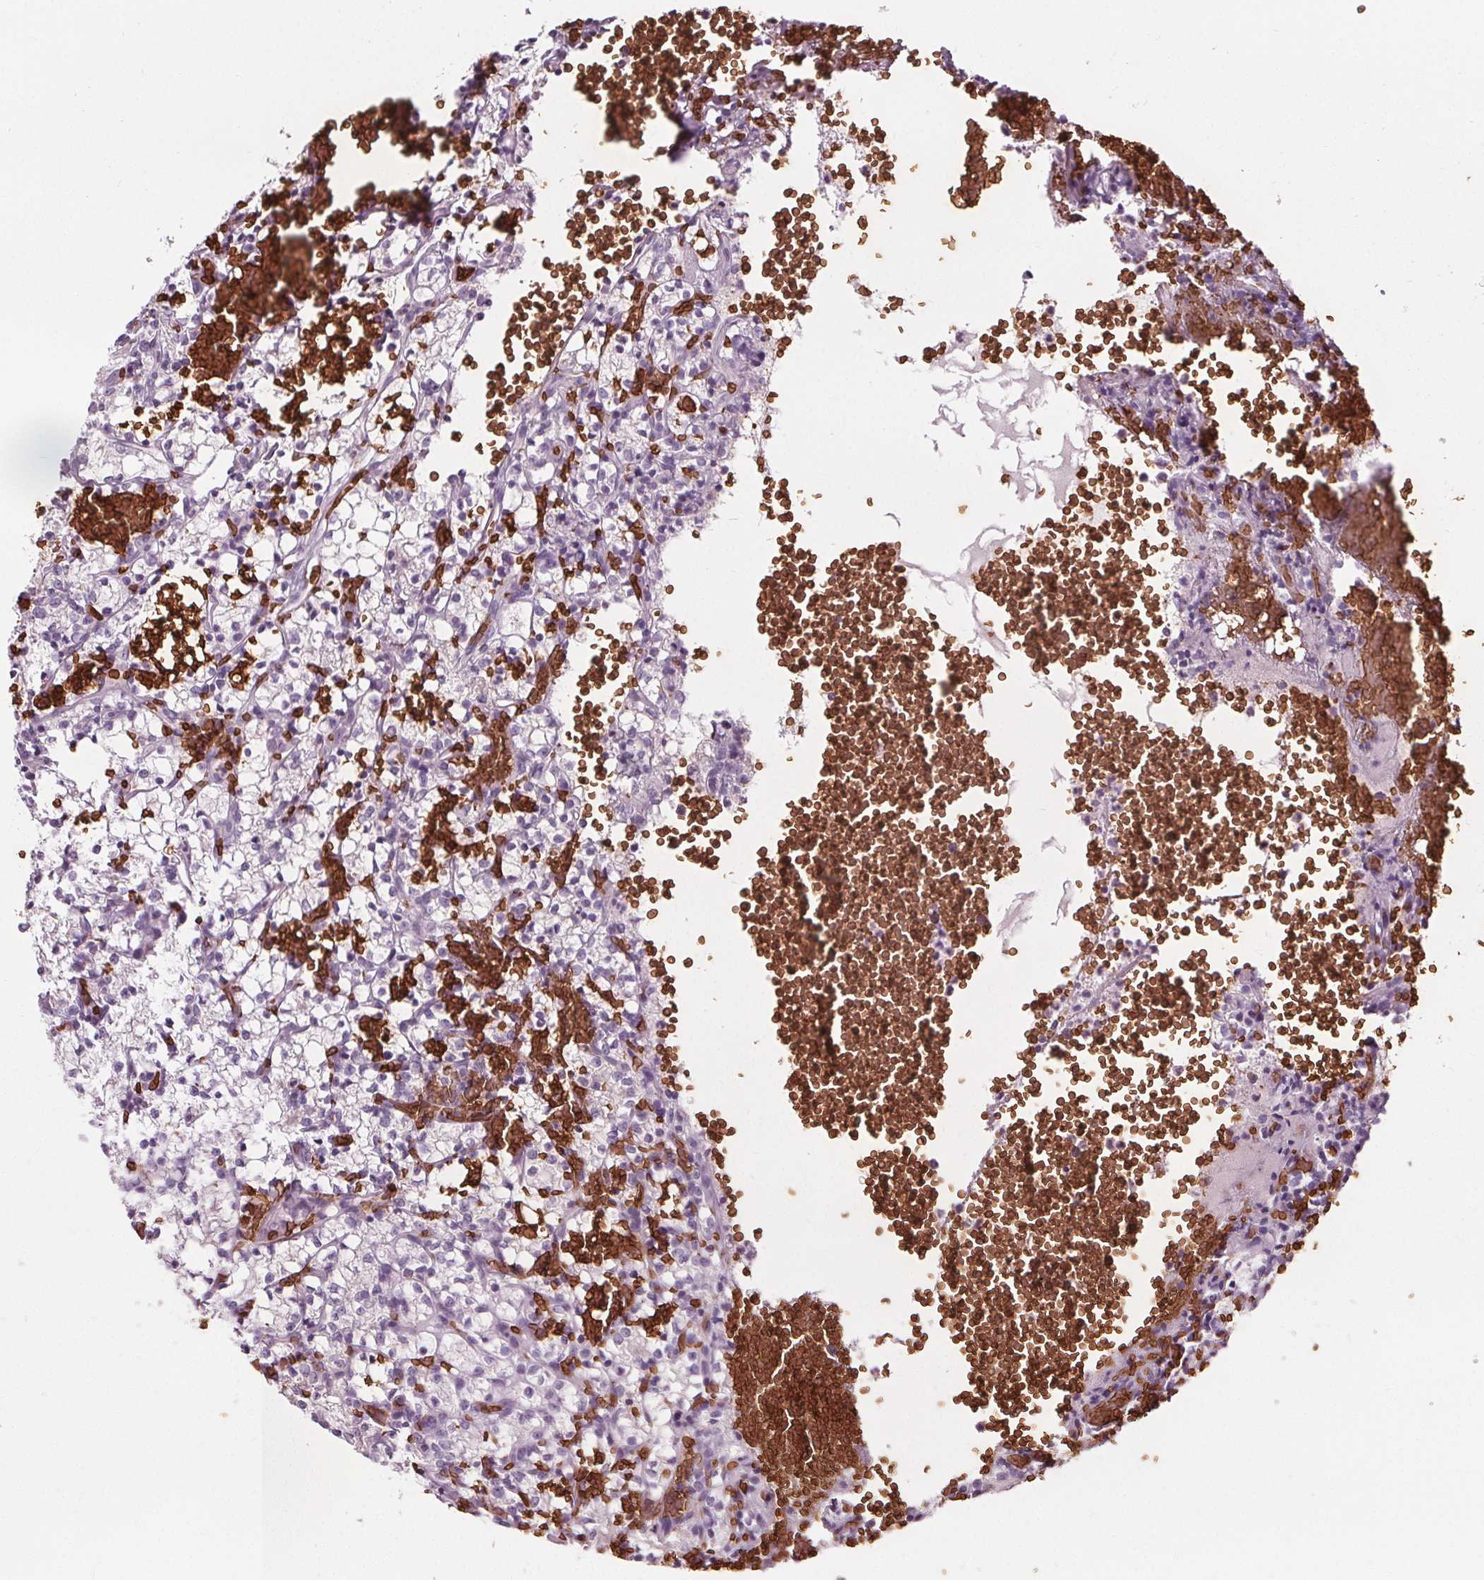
{"staining": {"intensity": "negative", "quantity": "none", "location": "none"}, "tissue": "renal cancer", "cell_type": "Tumor cells", "image_type": "cancer", "snomed": [{"axis": "morphology", "description": "Adenocarcinoma, NOS"}, {"axis": "topography", "description": "Kidney"}], "caption": "A high-resolution image shows IHC staining of renal cancer (adenocarcinoma), which exhibits no significant positivity in tumor cells.", "gene": "SLC4A1", "patient": {"sex": "female", "age": 69}}